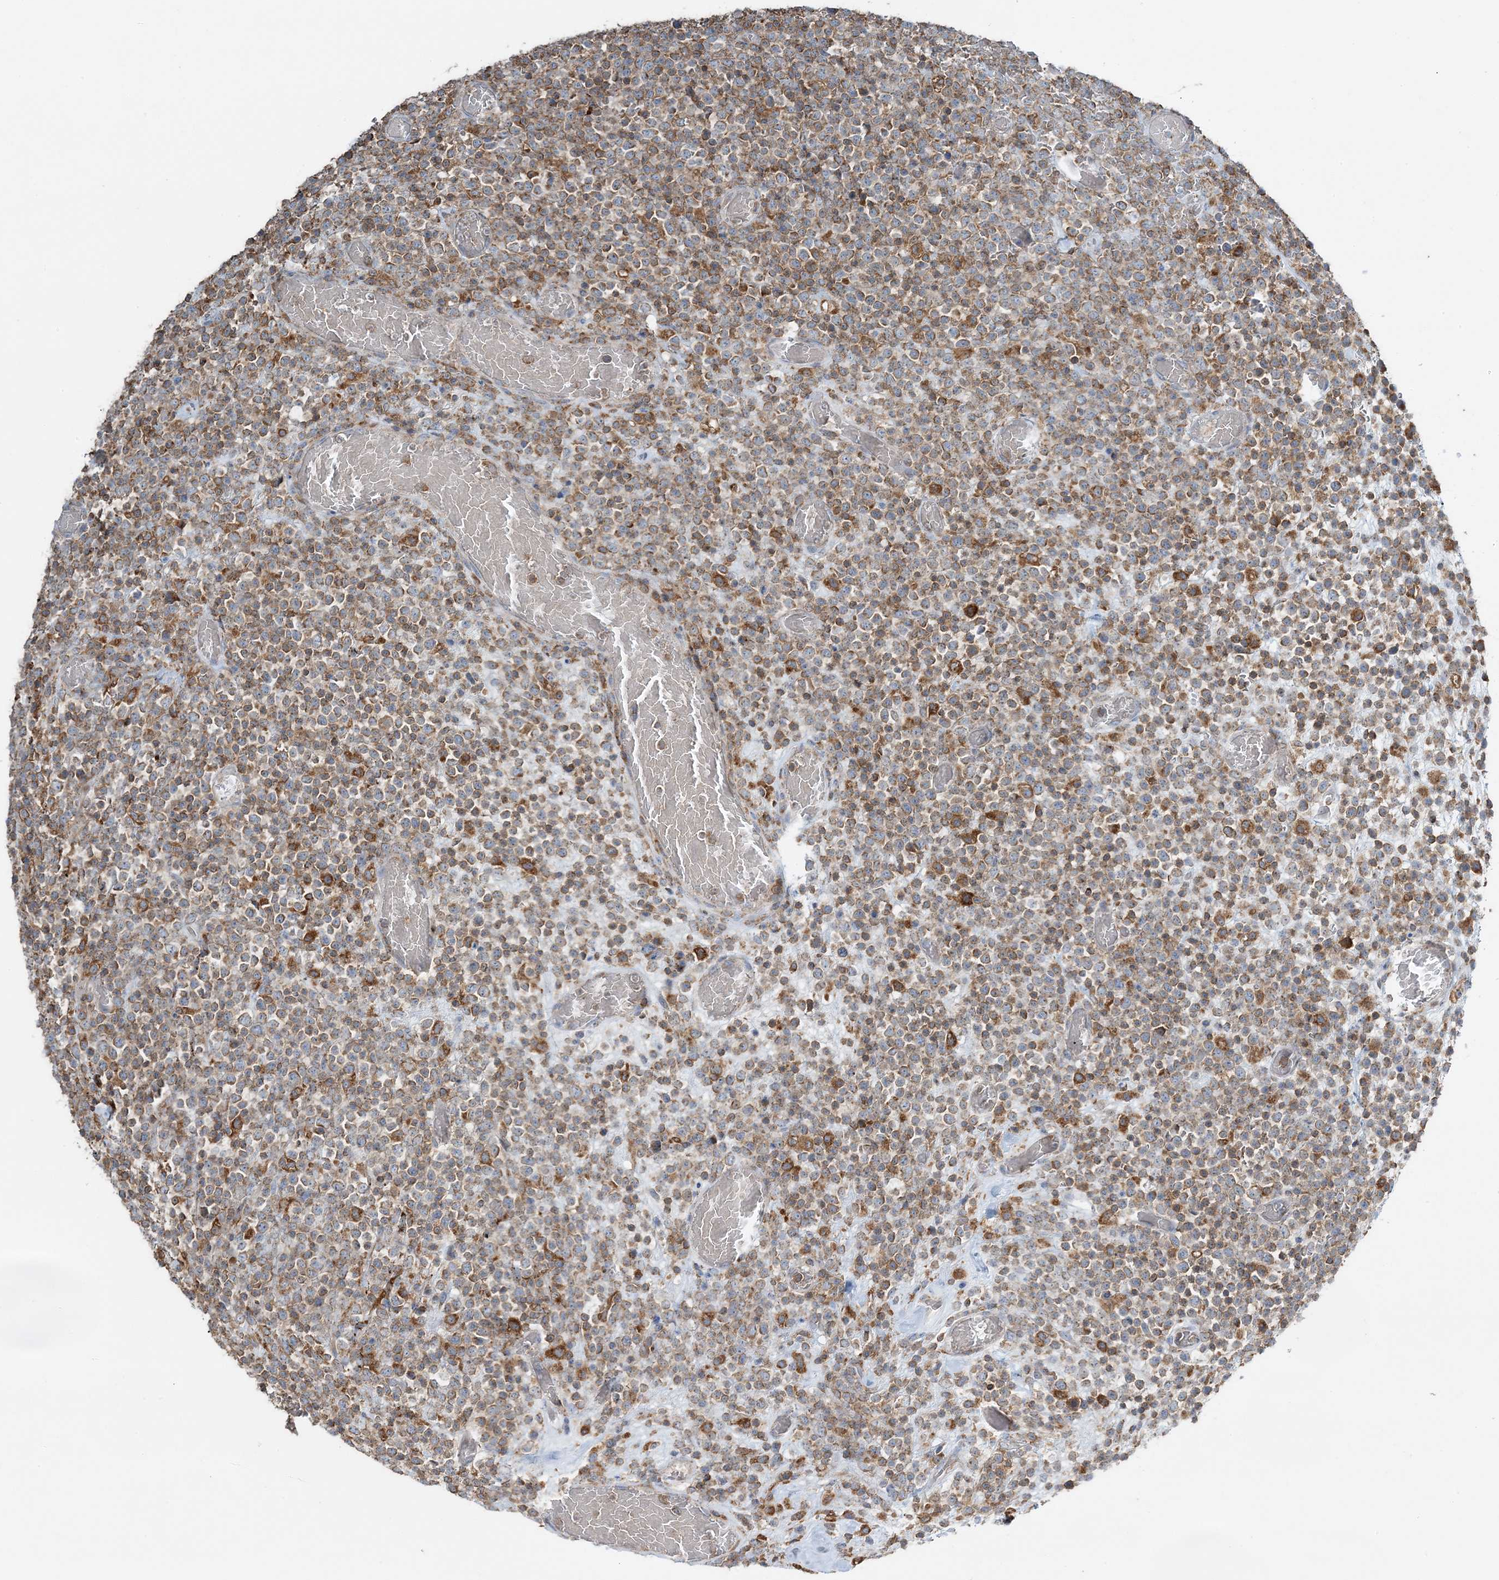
{"staining": {"intensity": "moderate", "quantity": ">75%", "location": "cytoplasmic/membranous"}, "tissue": "lymphoma", "cell_type": "Tumor cells", "image_type": "cancer", "snomed": [{"axis": "morphology", "description": "Malignant lymphoma, non-Hodgkin's type, High grade"}, {"axis": "topography", "description": "Colon"}], "caption": "Human lymphoma stained with a protein marker displays moderate staining in tumor cells.", "gene": "TMLHE", "patient": {"sex": "female", "age": 53}}